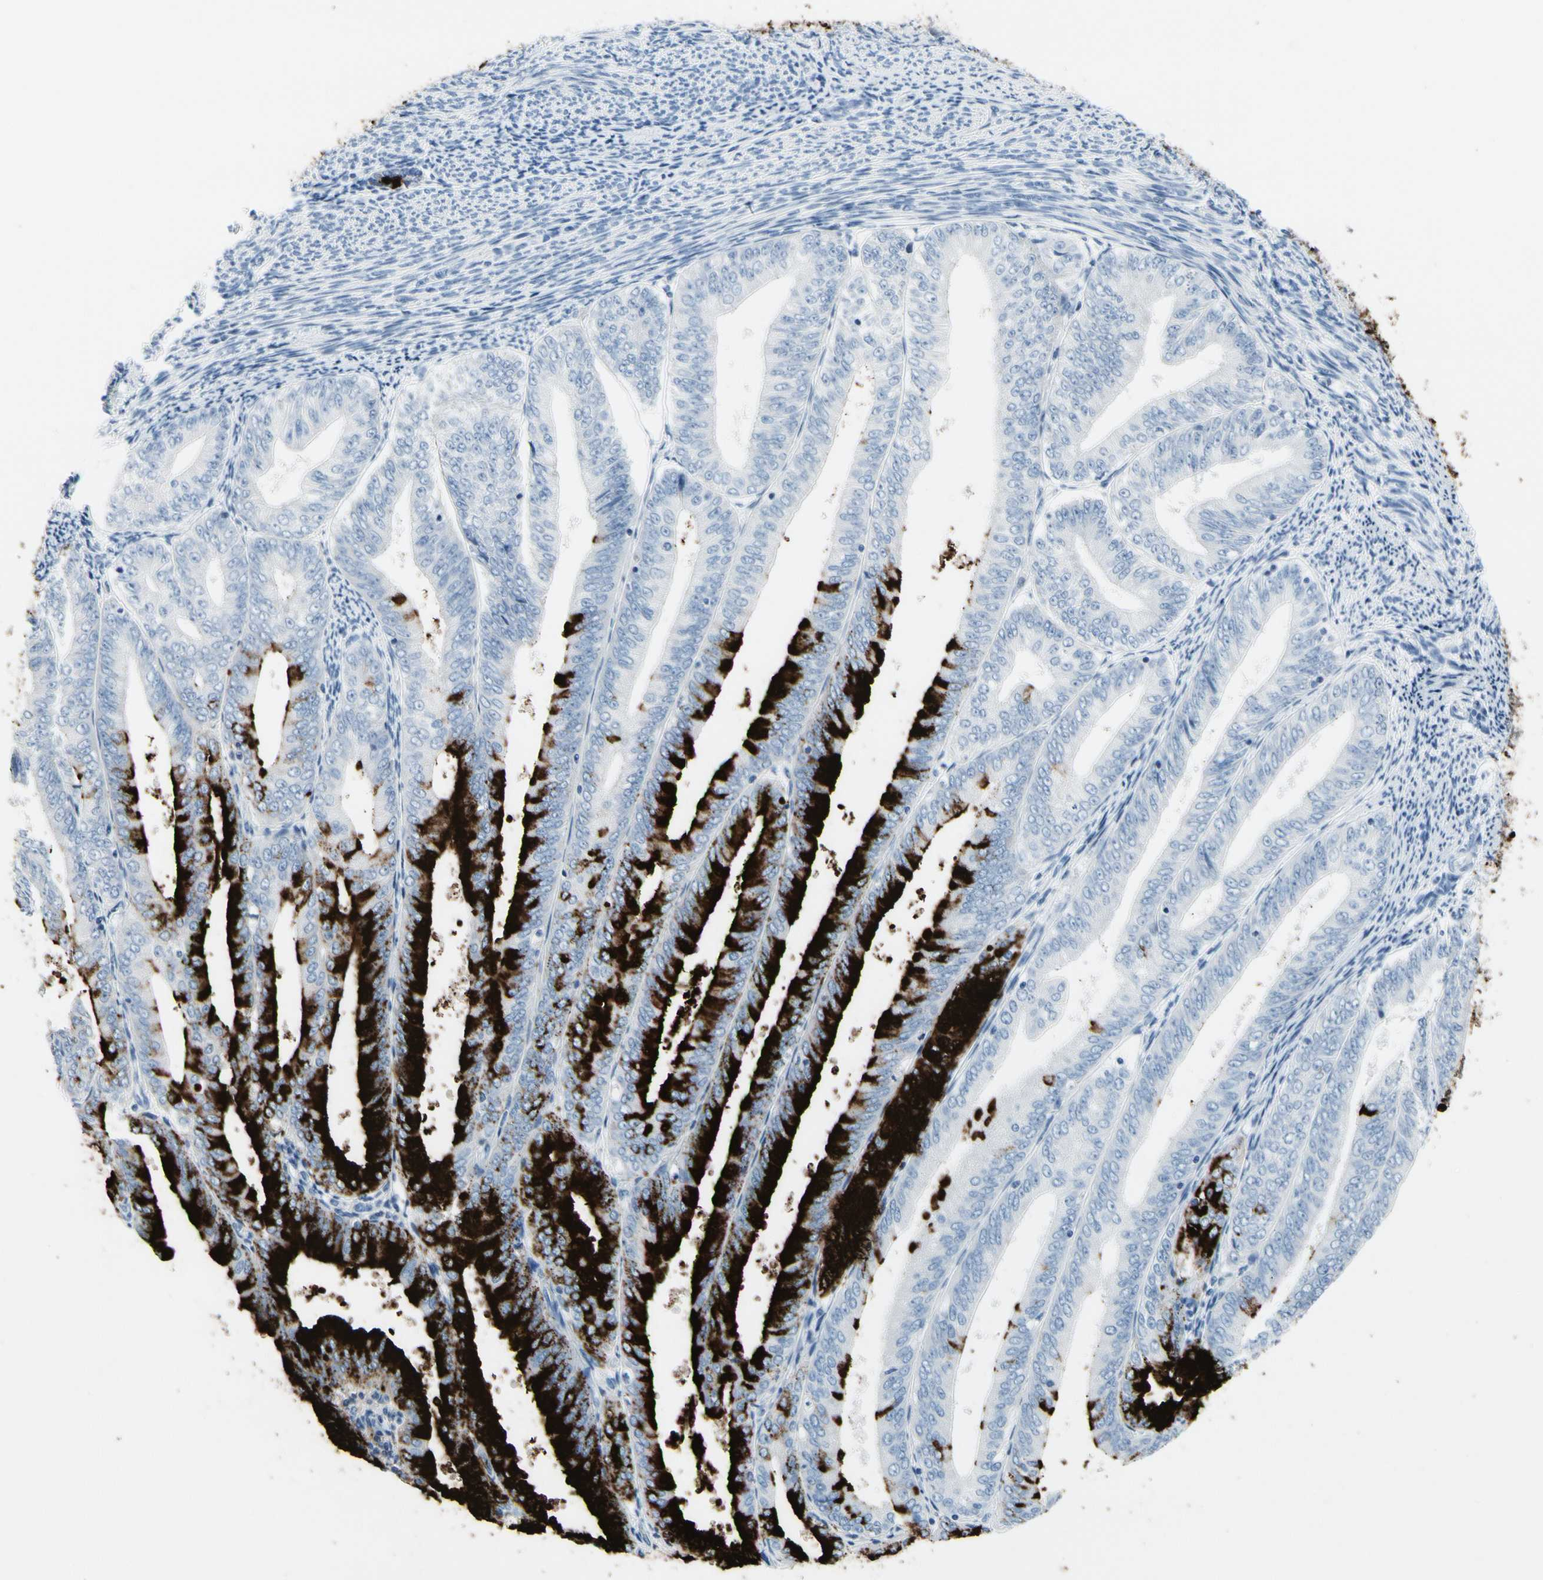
{"staining": {"intensity": "strong", "quantity": "25%-75%", "location": "cytoplasmic/membranous"}, "tissue": "endometrial cancer", "cell_type": "Tumor cells", "image_type": "cancer", "snomed": [{"axis": "morphology", "description": "Adenocarcinoma, NOS"}, {"axis": "topography", "description": "Endometrium"}], "caption": "This micrograph reveals endometrial cancer stained with immunohistochemistry (IHC) to label a protein in brown. The cytoplasmic/membranous of tumor cells show strong positivity for the protein. Nuclei are counter-stained blue.", "gene": "MUC5B", "patient": {"sex": "female", "age": 63}}